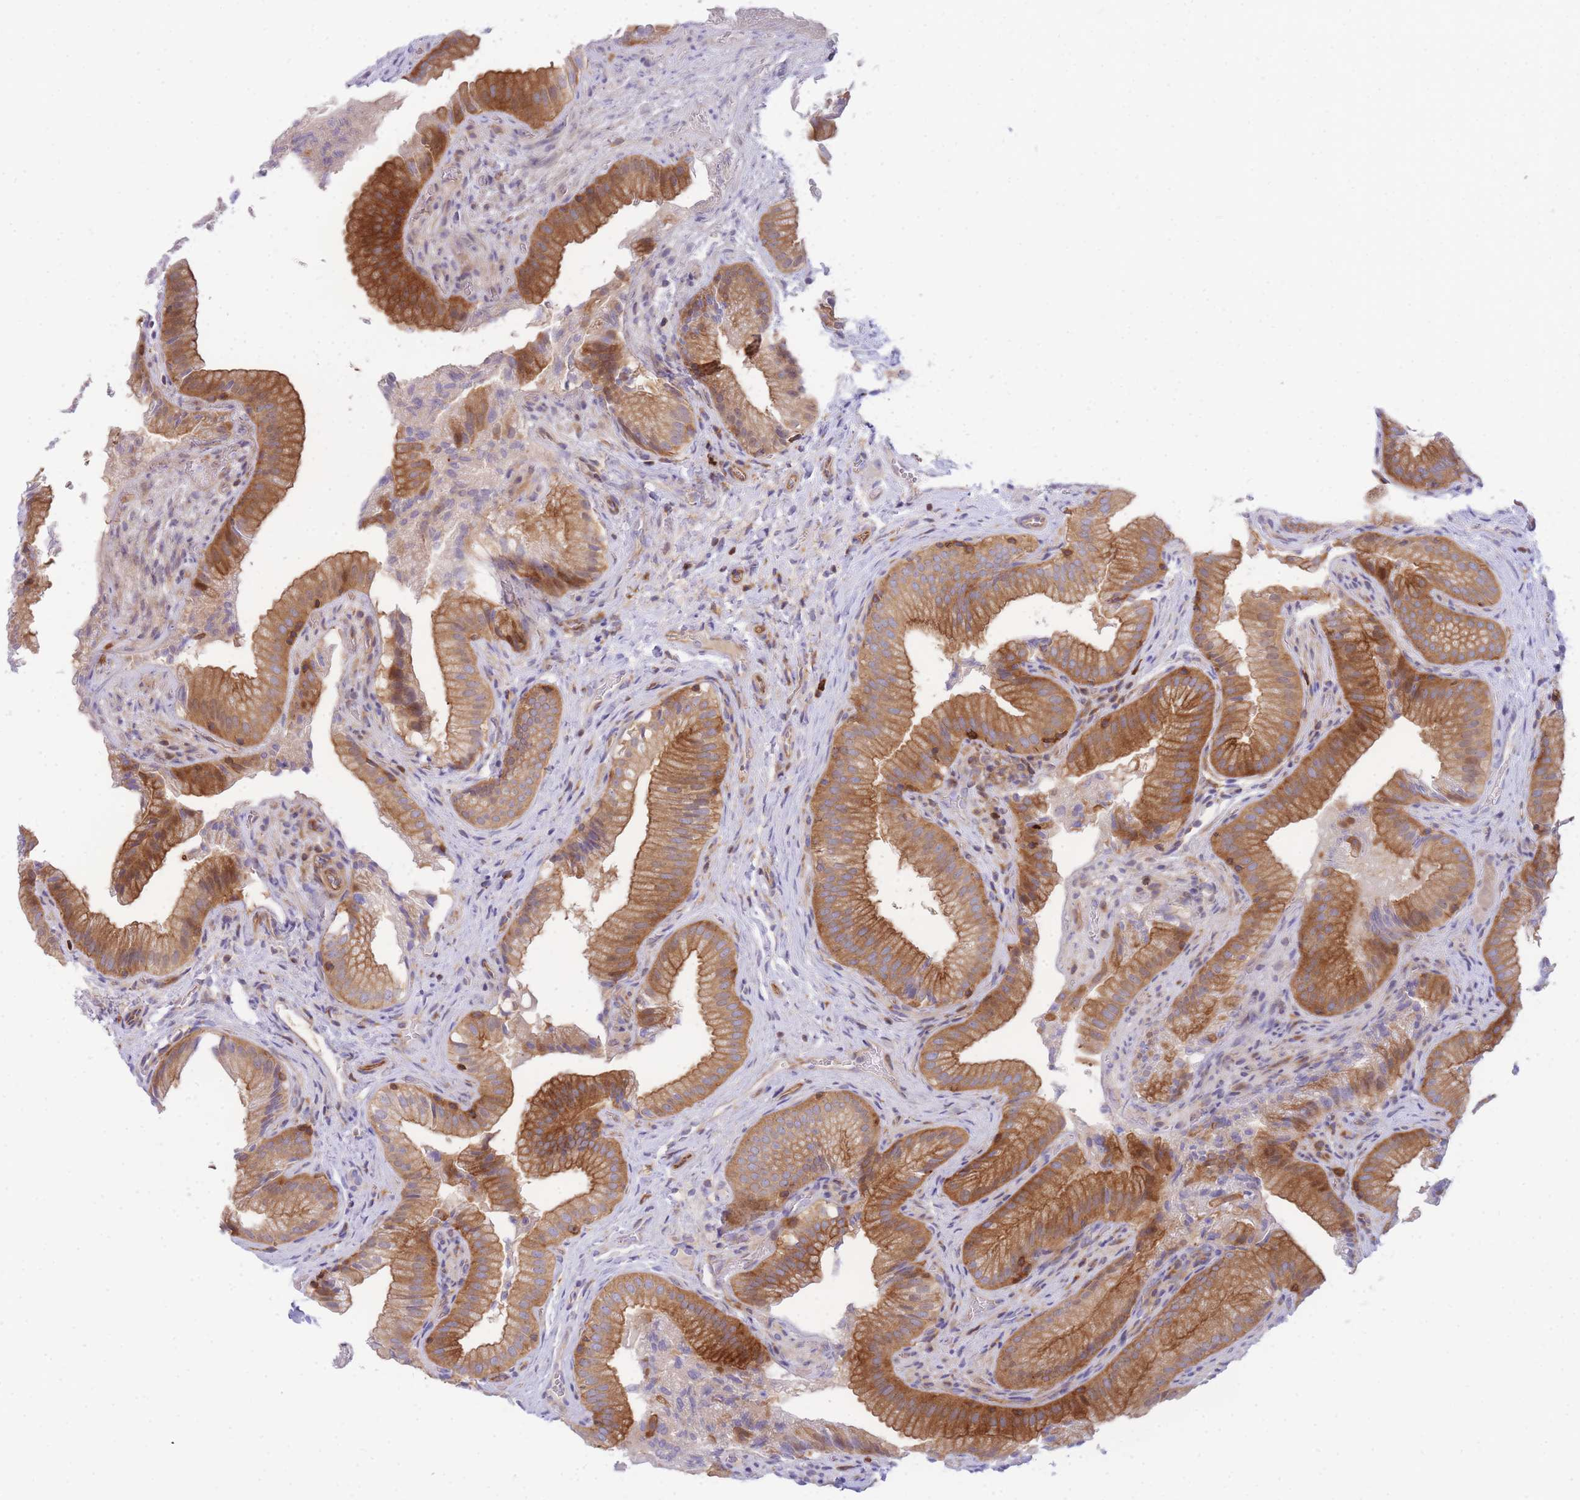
{"staining": {"intensity": "strong", "quantity": ">75%", "location": "cytoplasmic/membranous"}, "tissue": "gallbladder", "cell_type": "Glandular cells", "image_type": "normal", "snomed": [{"axis": "morphology", "description": "Normal tissue, NOS"}, {"axis": "topography", "description": "Gallbladder"}], "caption": "An immunohistochemistry (IHC) photomicrograph of normal tissue is shown. Protein staining in brown highlights strong cytoplasmic/membranous positivity in gallbladder within glandular cells. Using DAB (brown) and hematoxylin (blue) stains, captured at high magnification using brightfield microscopy.", "gene": "FBN3", "patient": {"sex": "female", "age": 30}}